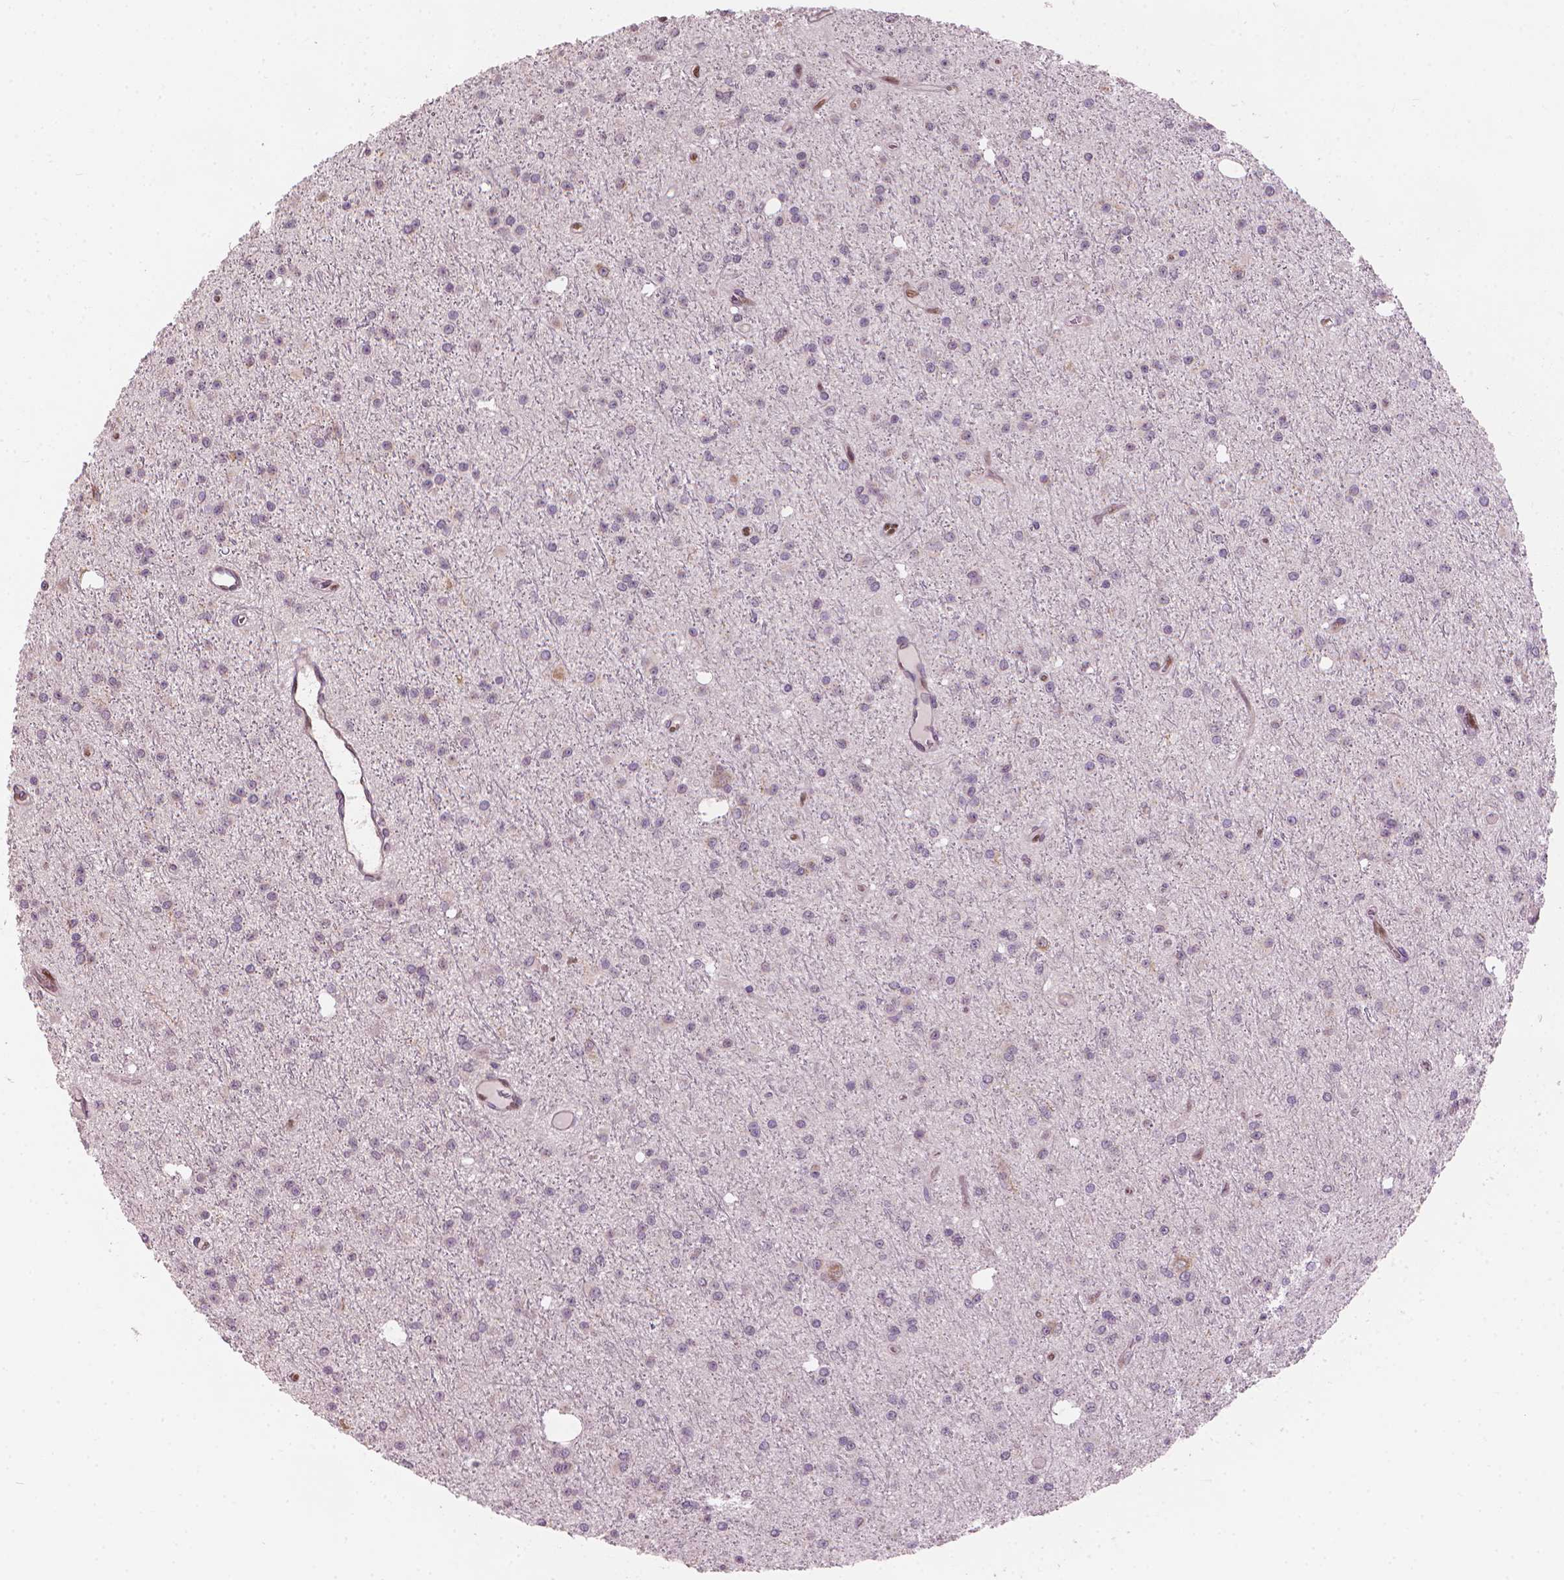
{"staining": {"intensity": "weak", "quantity": "25%-75%", "location": "nuclear"}, "tissue": "glioma", "cell_type": "Tumor cells", "image_type": "cancer", "snomed": [{"axis": "morphology", "description": "Glioma, malignant, Low grade"}, {"axis": "topography", "description": "Brain"}], "caption": "IHC histopathology image of human glioma stained for a protein (brown), which reveals low levels of weak nuclear expression in approximately 25%-75% of tumor cells.", "gene": "IFFO1", "patient": {"sex": "male", "age": 27}}